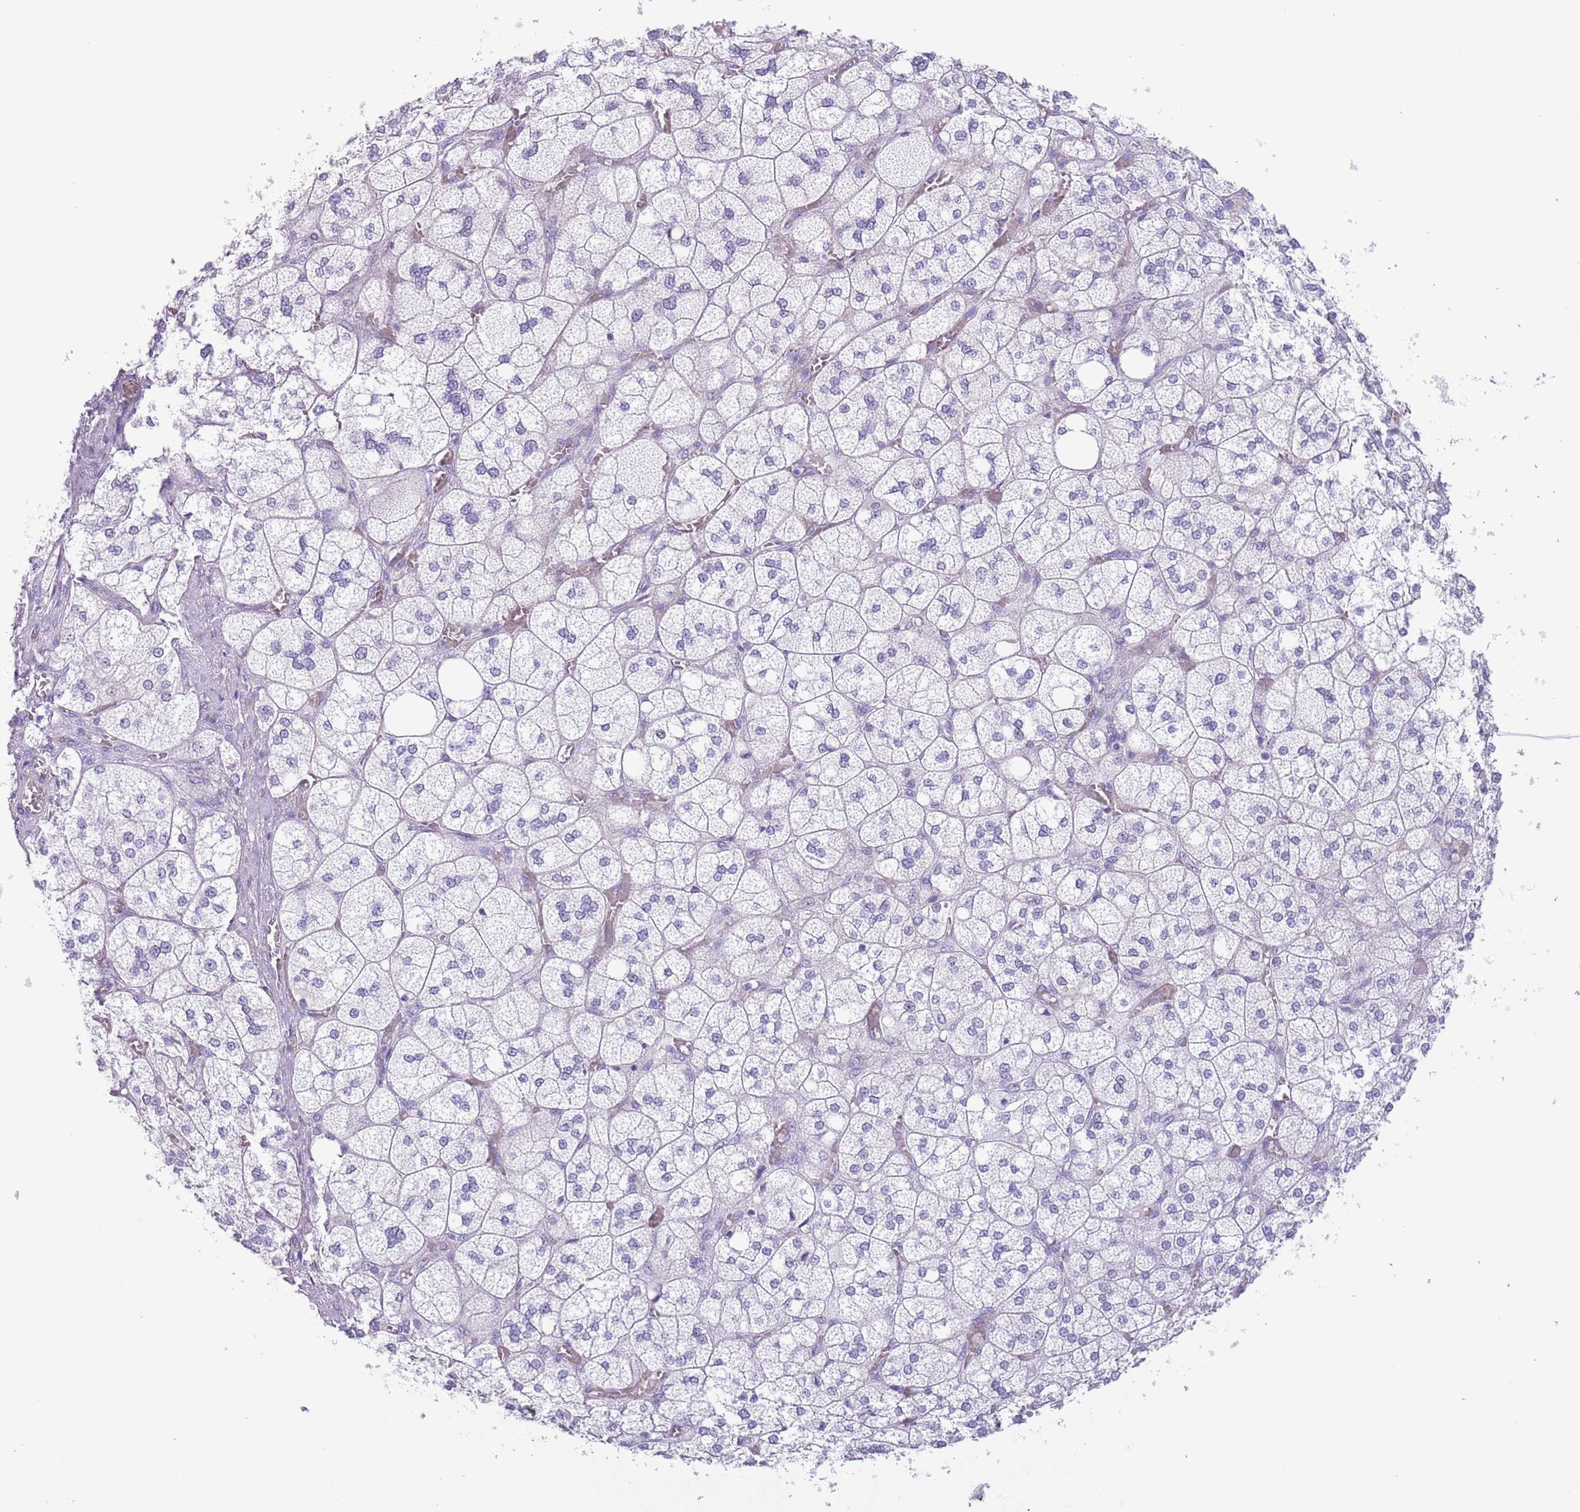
{"staining": {"intensity": "negative", "quantity": "none", "location": "none"}, "tissue": "adrenal gland", "cell_type": "Glandular cells", "image_type": "normal", "snomed": [{"axis": "morphology", "description": "Normal tissue, NOS"}, {"axis": "topography", "description": "Adrenal gland"}], "caption": "The histopathology image exhibits no significant staining in glandular cells of adrenal gland.", "gene": "RBP3", "patient": {"sex": "male", "age": 61}}